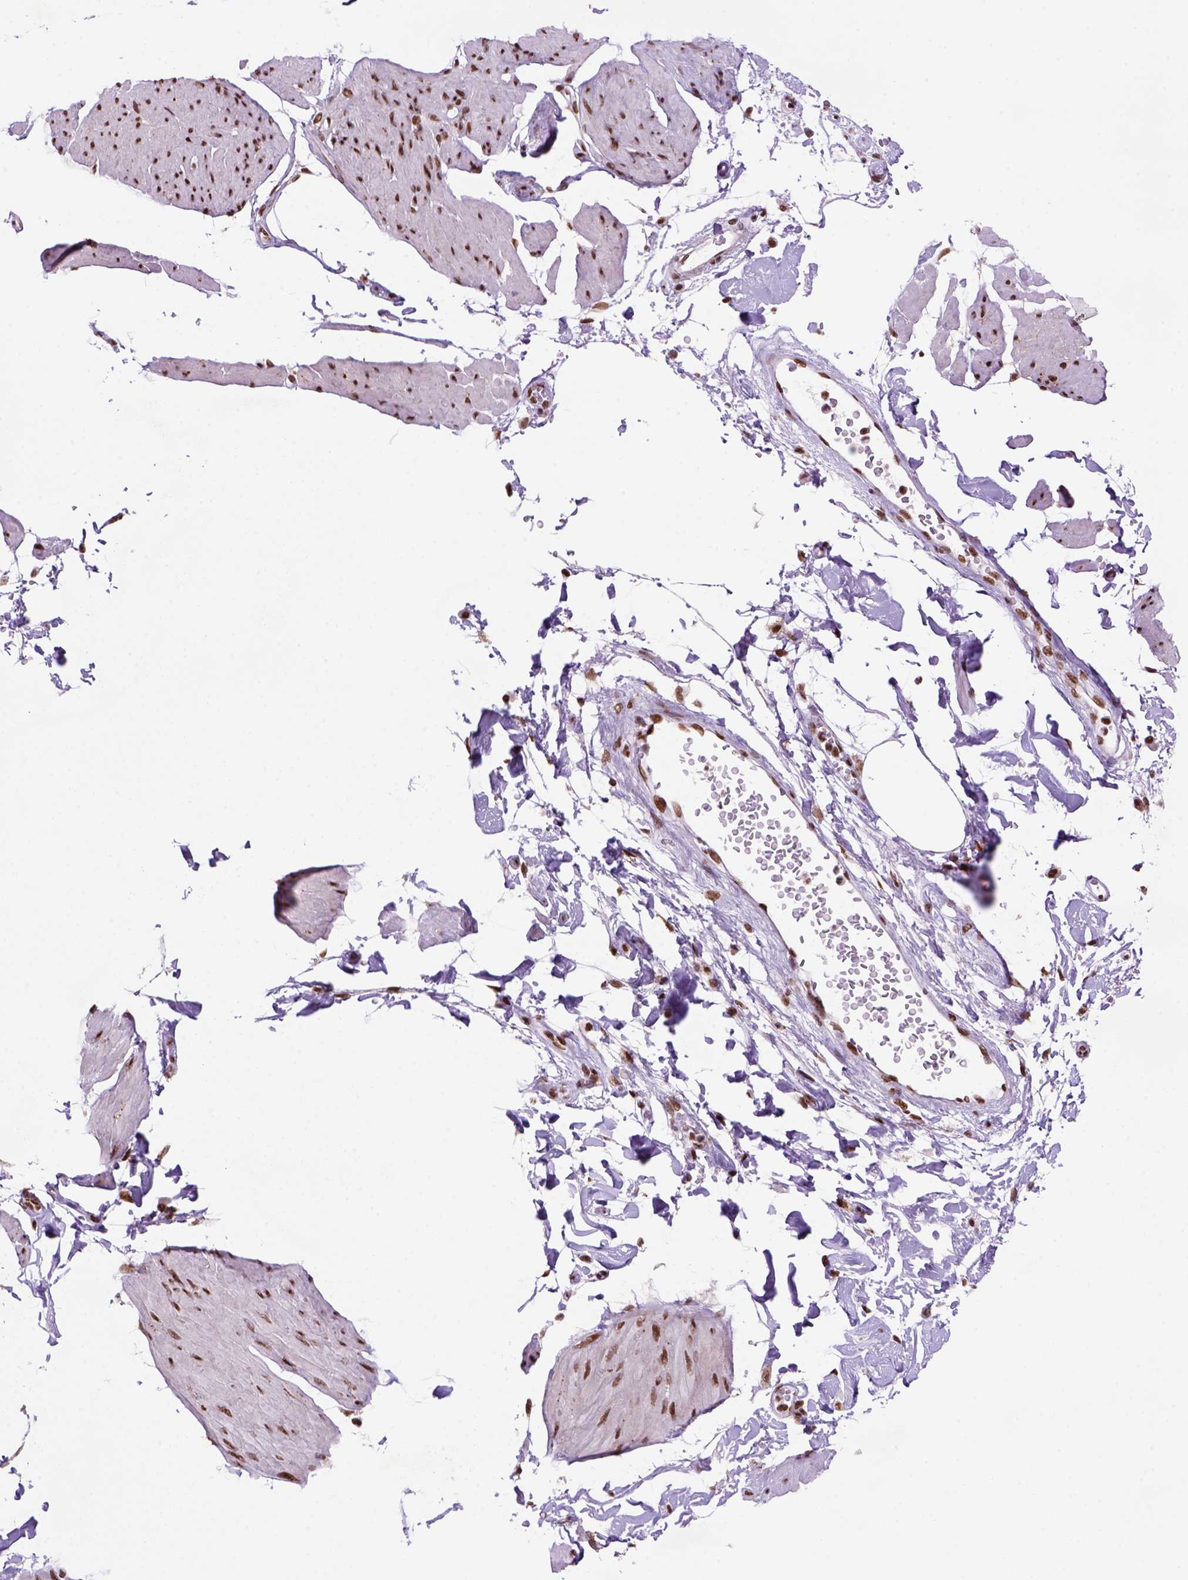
{"staining": {"intensity": "strong", "quantity": ">75%", "location": "nuclear"}, "tissue": "smooth muscle", "cell_type": "Smooth muscle cells", "image_type": "normal", "snomed": [{"axis": "morphology", "description": "Normal tissue, NOS"}, {"axis": "topography", "description": "Adipose tissue"}, {"axis": "topography", "description": "Smooth muscle"}, {"axis": "topography", "description": "Peripheral nerve tissue"}], "caption": "High-power microscopy captured an IHC histopathology image of unremarkable smooth muscle, revealing strong nuclear staining in approximately >75% of smooth muscle cells. (DAB (3,3'-diaminobenzidine) IHC, brown staining for protein, blue staining for nuclei).", "gene": "NSMCE2", "patient": {"sex": "male", "age": 83}}